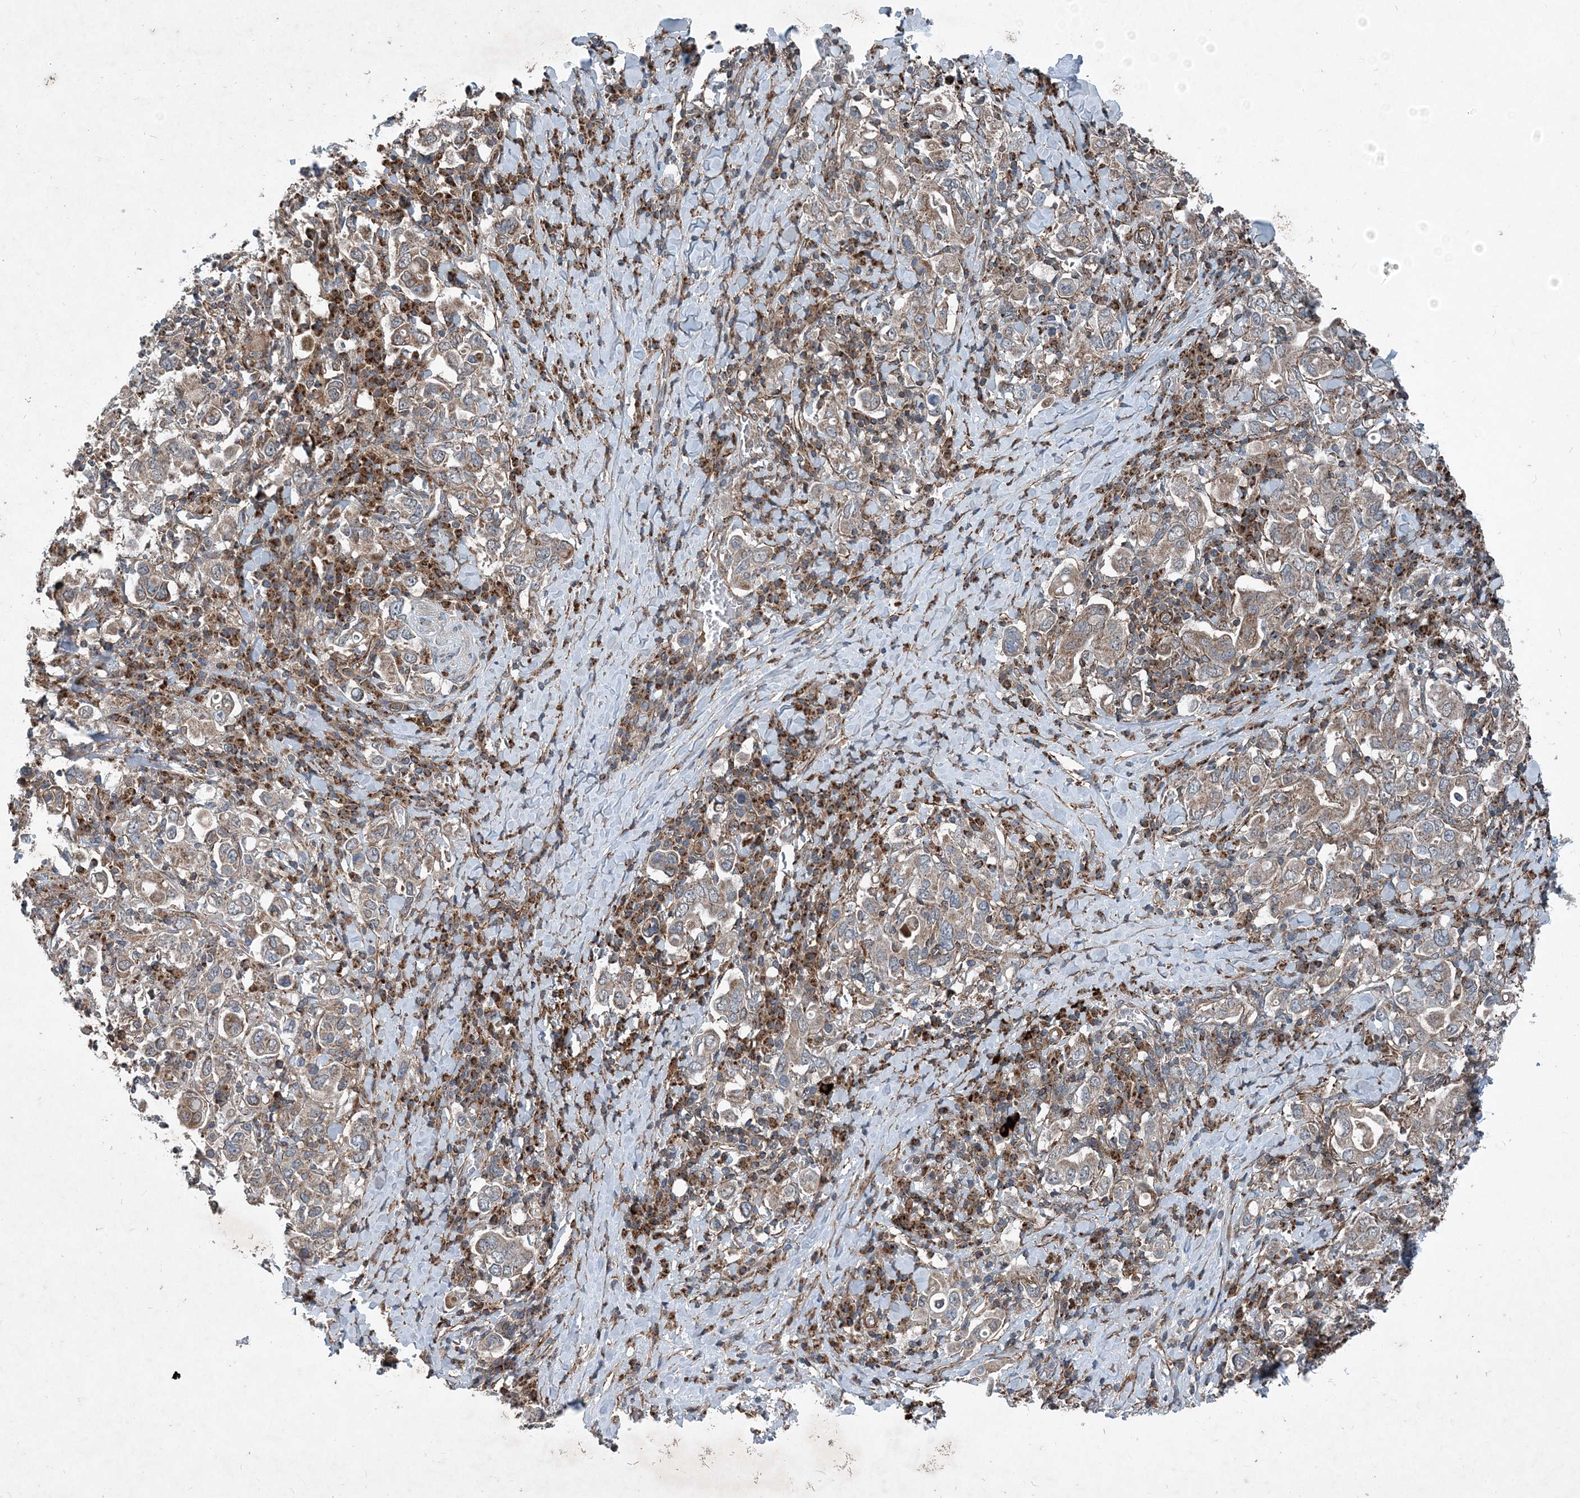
{"staining": {"intensity": "weak", "quantity": "25%-75%", "location": "cytoplasmic/membranous"}, "tissue": "stomach cancer", "cell_type": "Tumor cells", "image_type": "cancer", "snomed": [{"axis": "morphology", "description": "Adenocarcinoma, NOS"}, {"axis": "topography", "description": "Stomach, upper"}], "caption": "About 25%-75% of tumor cells in stomach adenocarcinoma demonstrate weak cytoplasmic/membranous protein staining as visualized by brown immunohistochemical staining.", "gene": "NDUFA2", "patient": {"sex": "male", "age": 62}}